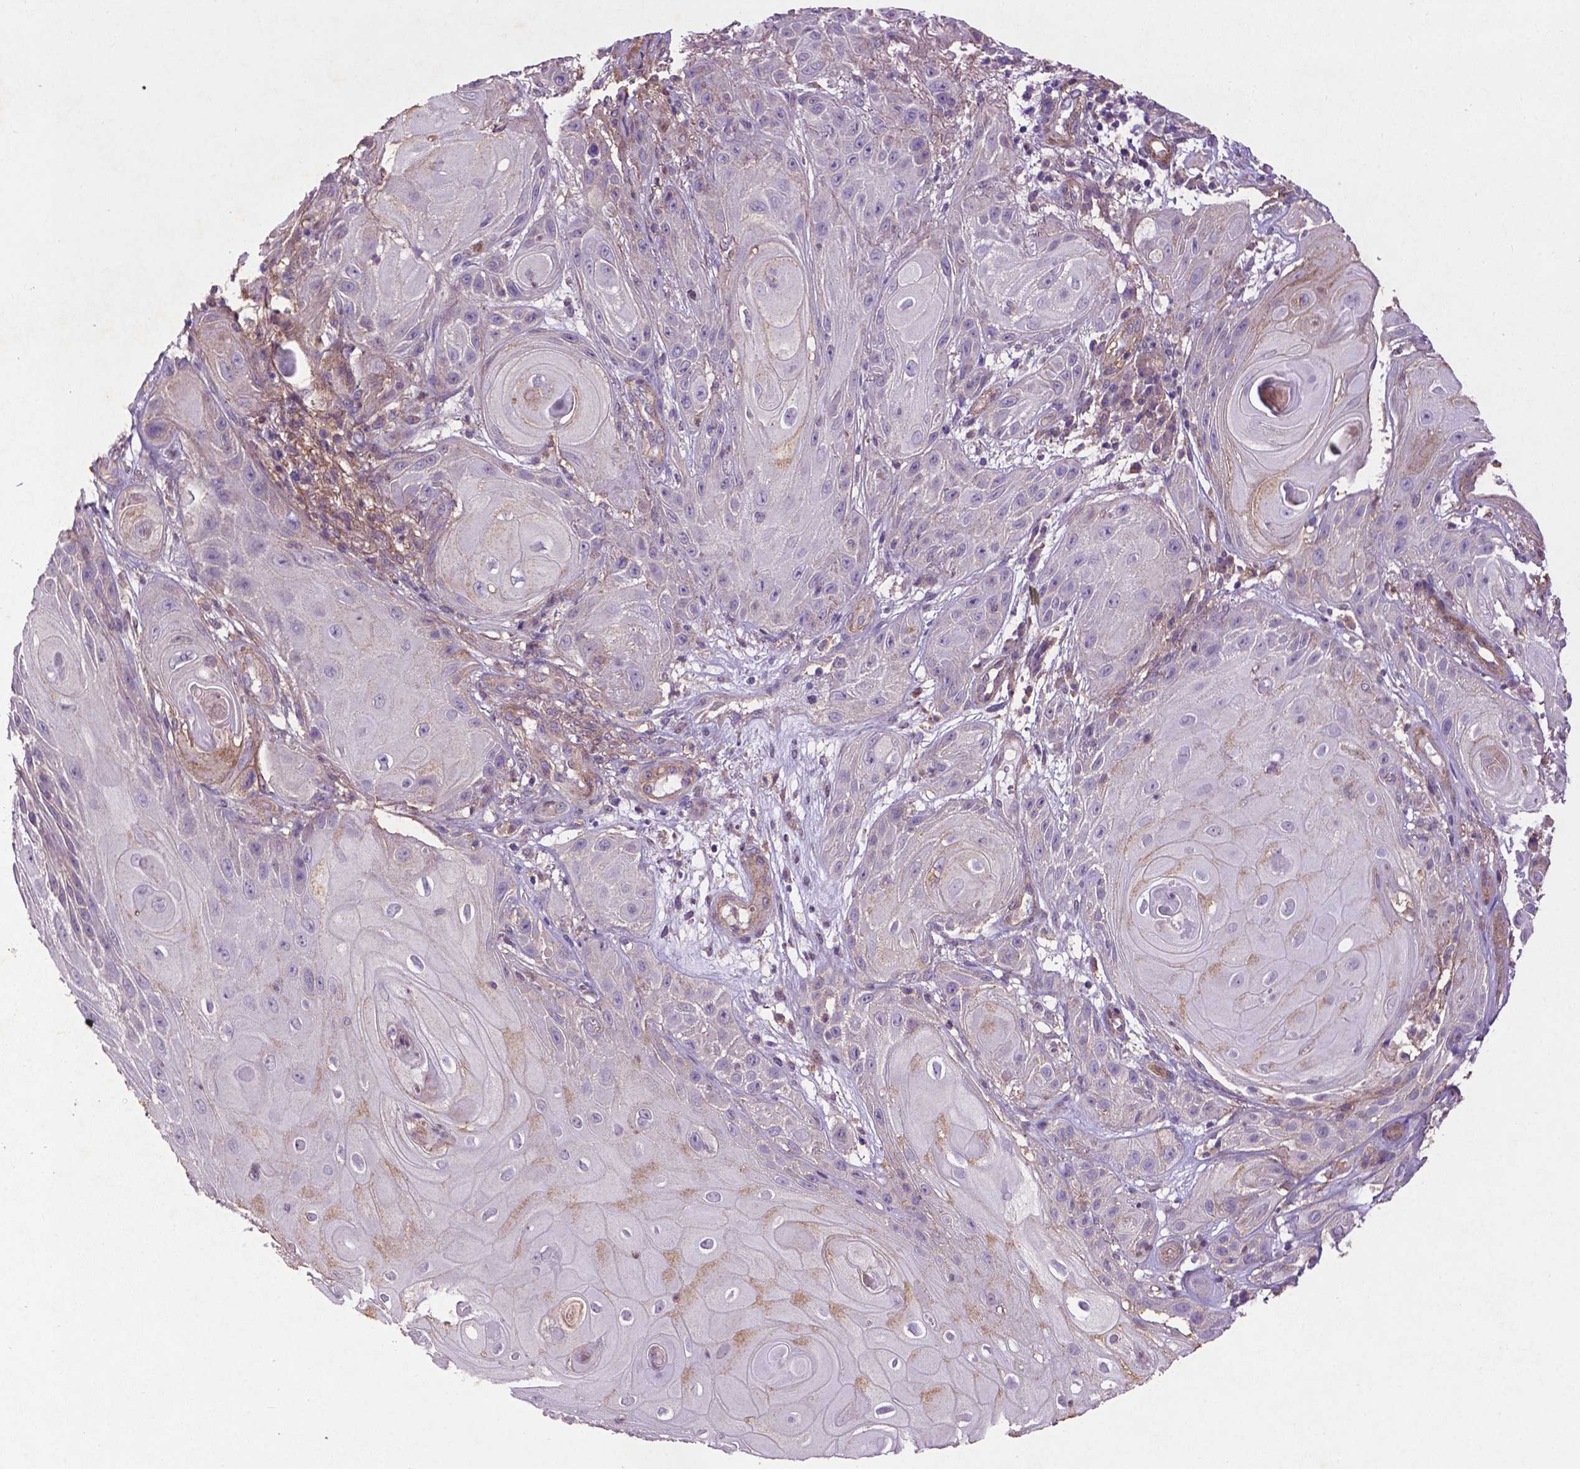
{"staining": {"intensity": "weak", "quantity": "<25%", "location": "cytoplasmic/membranous"}, "tissue": "skin cancer", "cell_type": "Tumor cells", "image_type": "cancer", "snomed": [{"axis": "morphology", "description": "Squamous cell carcinoma, NOS"}, {"axis": "topography", "description": "Skin"}], "caption": "Human skin cancer (squamous cell carcinoma) stained for a protein using immunohistochemistry (IHC) shows no expression in tumor cells.", "gene": "RRAS", "patient": {"sex": "male", "age": 62}}